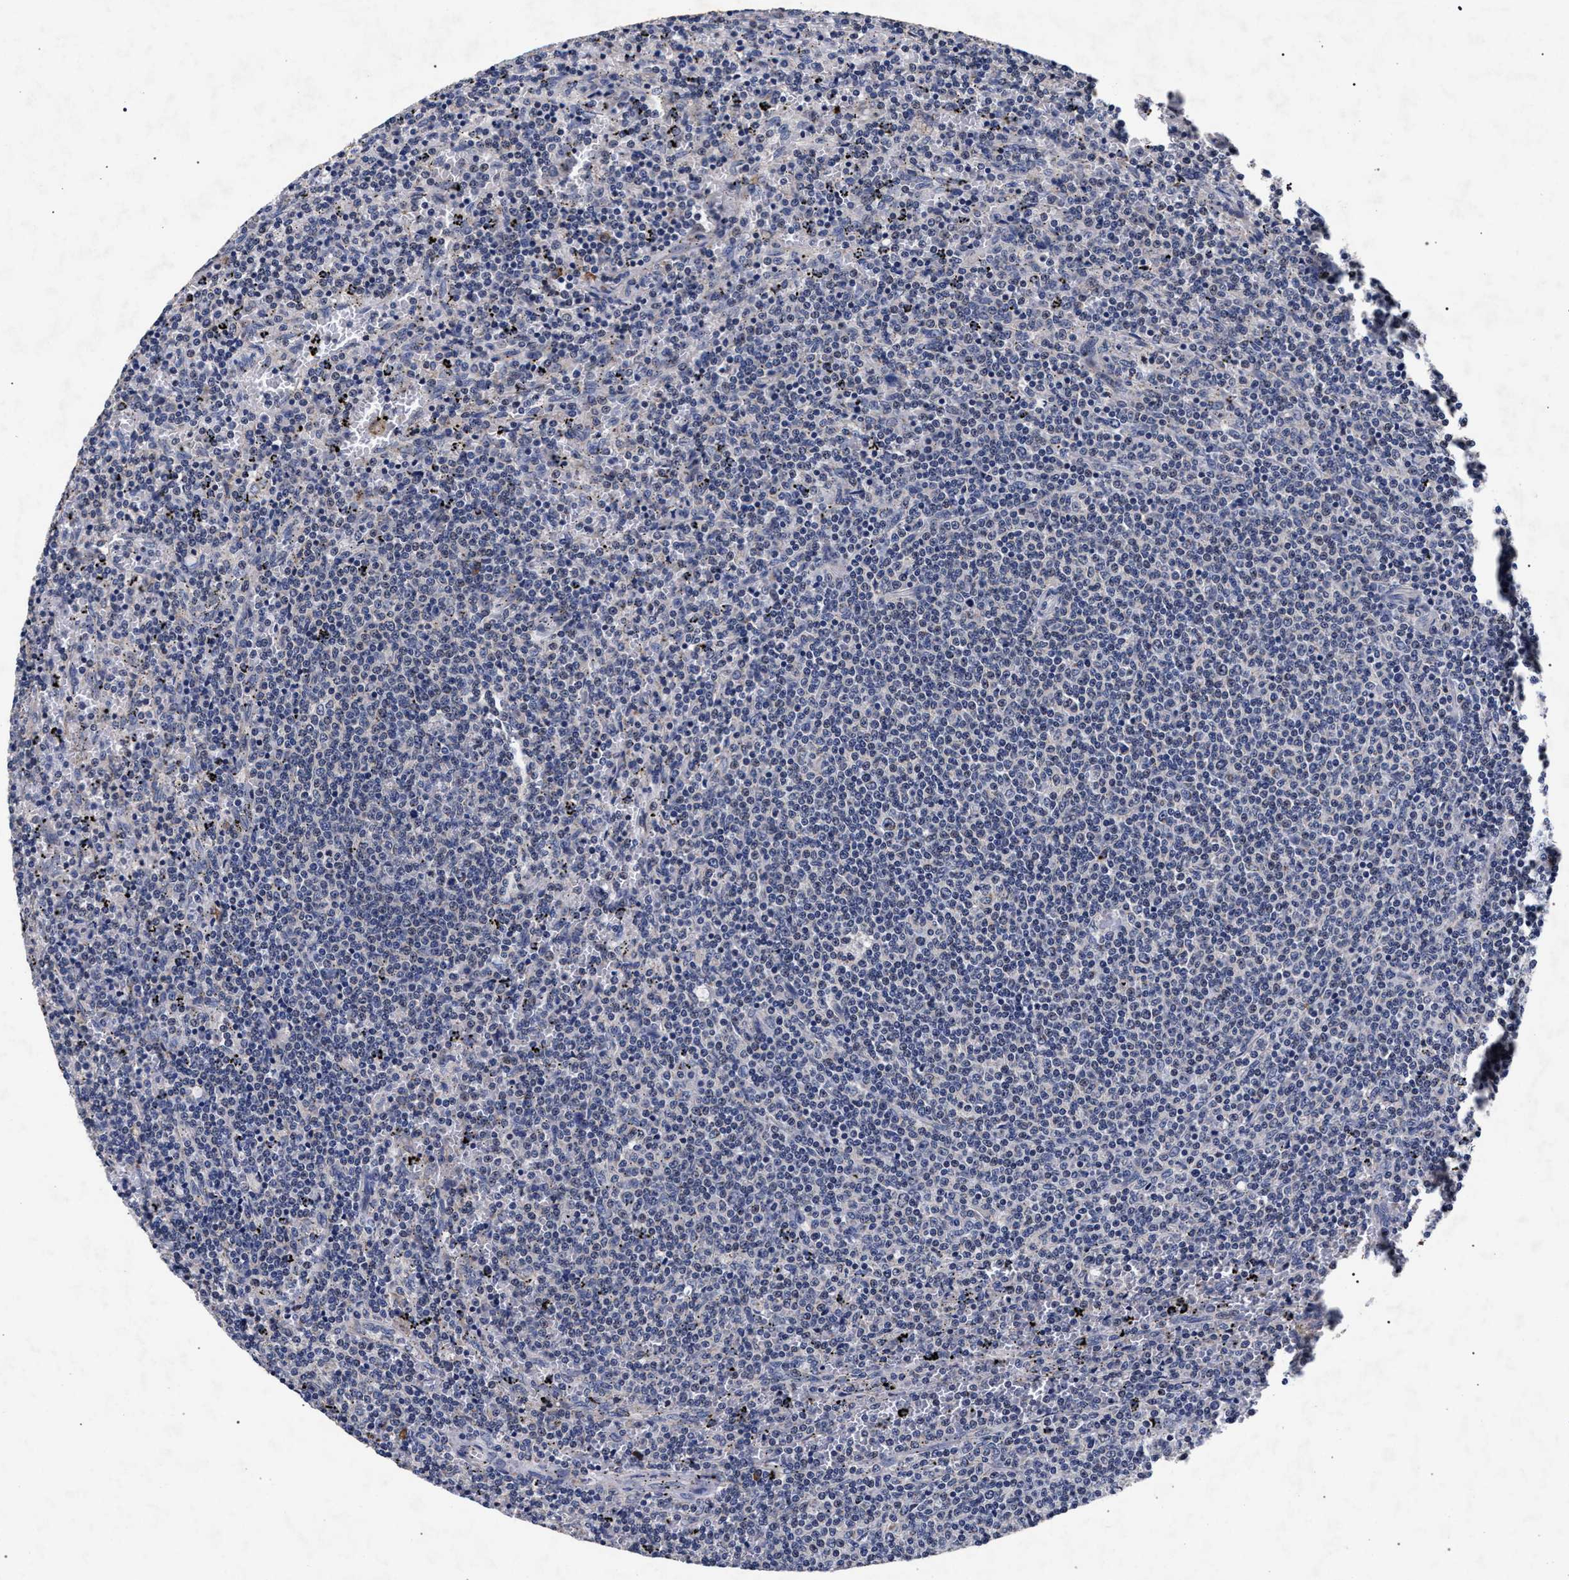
{"staining": {"intensity": "negative", "quantity": "none", "location": "none"}, "tissue": "lymphoma", "cell_type": "Tumor cells", "image_type": "cancer", "snomed": [{"axis": "morphology", "description": "Malignant lymphoma, non-Hodgkin's type, Low grade"}, {"axis": "topography", "description": "Spleen"}], "caption": "High magnification brightfield microscopy of lymphoma stained with DAB (brown) and counterstained with hematoxylin (blue): tumor cells show no significant staining.", "gene": "CFAP95", "patient": {"sex": "female", "age": 50}}